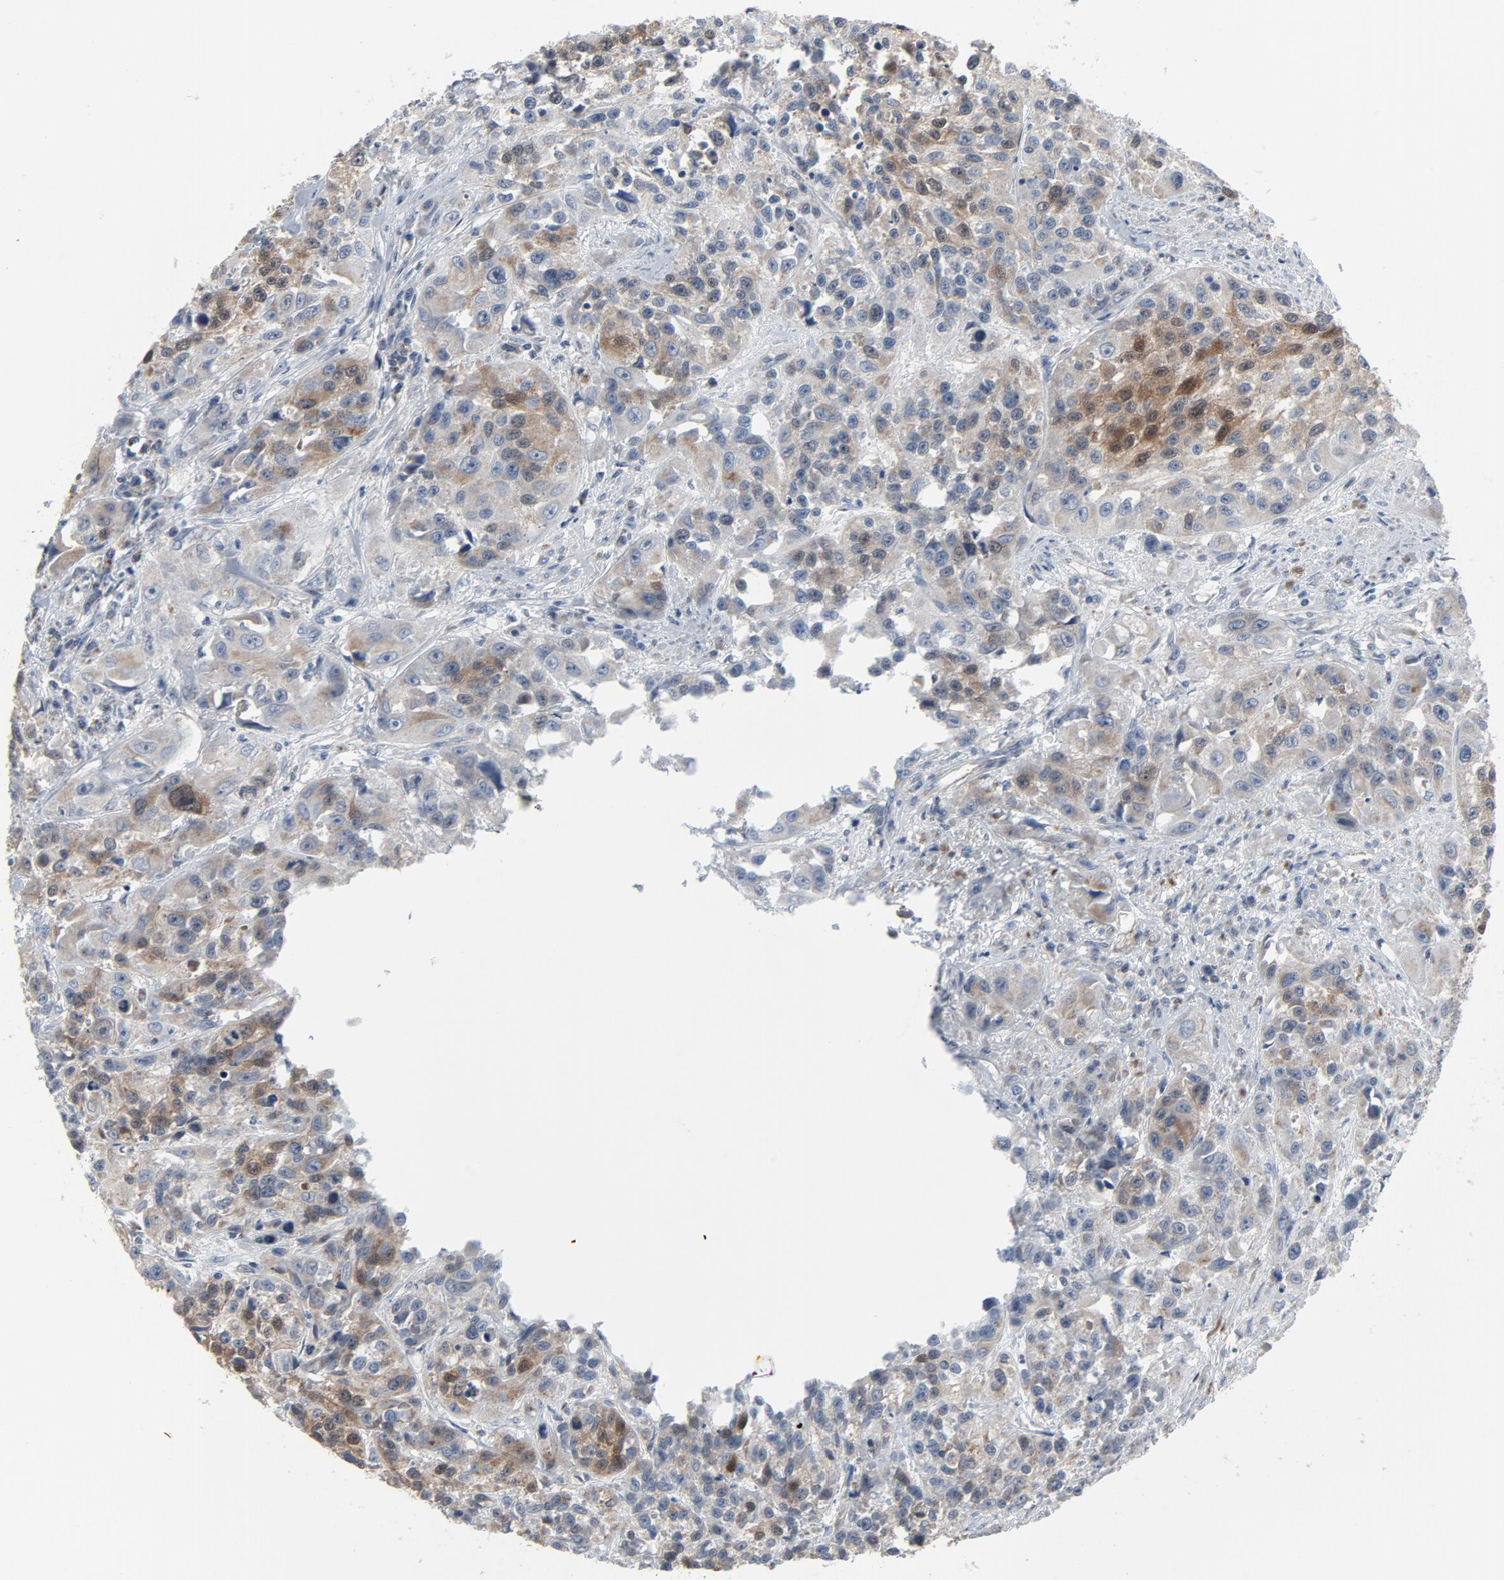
{"staining": {"intensity": "weak", "quantity": "<25%", "location": "cytoplasmic/membranous"}, "tissue": "urothelial cancer", "cell_type": "Tumor cells", "image_type": "cancer", "snomed": [{"axis": "morphology", "description": "Urothelial carcinoma, High grade"}, {"axis": "topography", "description": "Urinary bladder"}], "caption": "Tumor cells are negative for protein expression in human high-grade urothelial carcinoma.", "gene": "GPX2", "patient": {"sex": "female", "age": 81}}